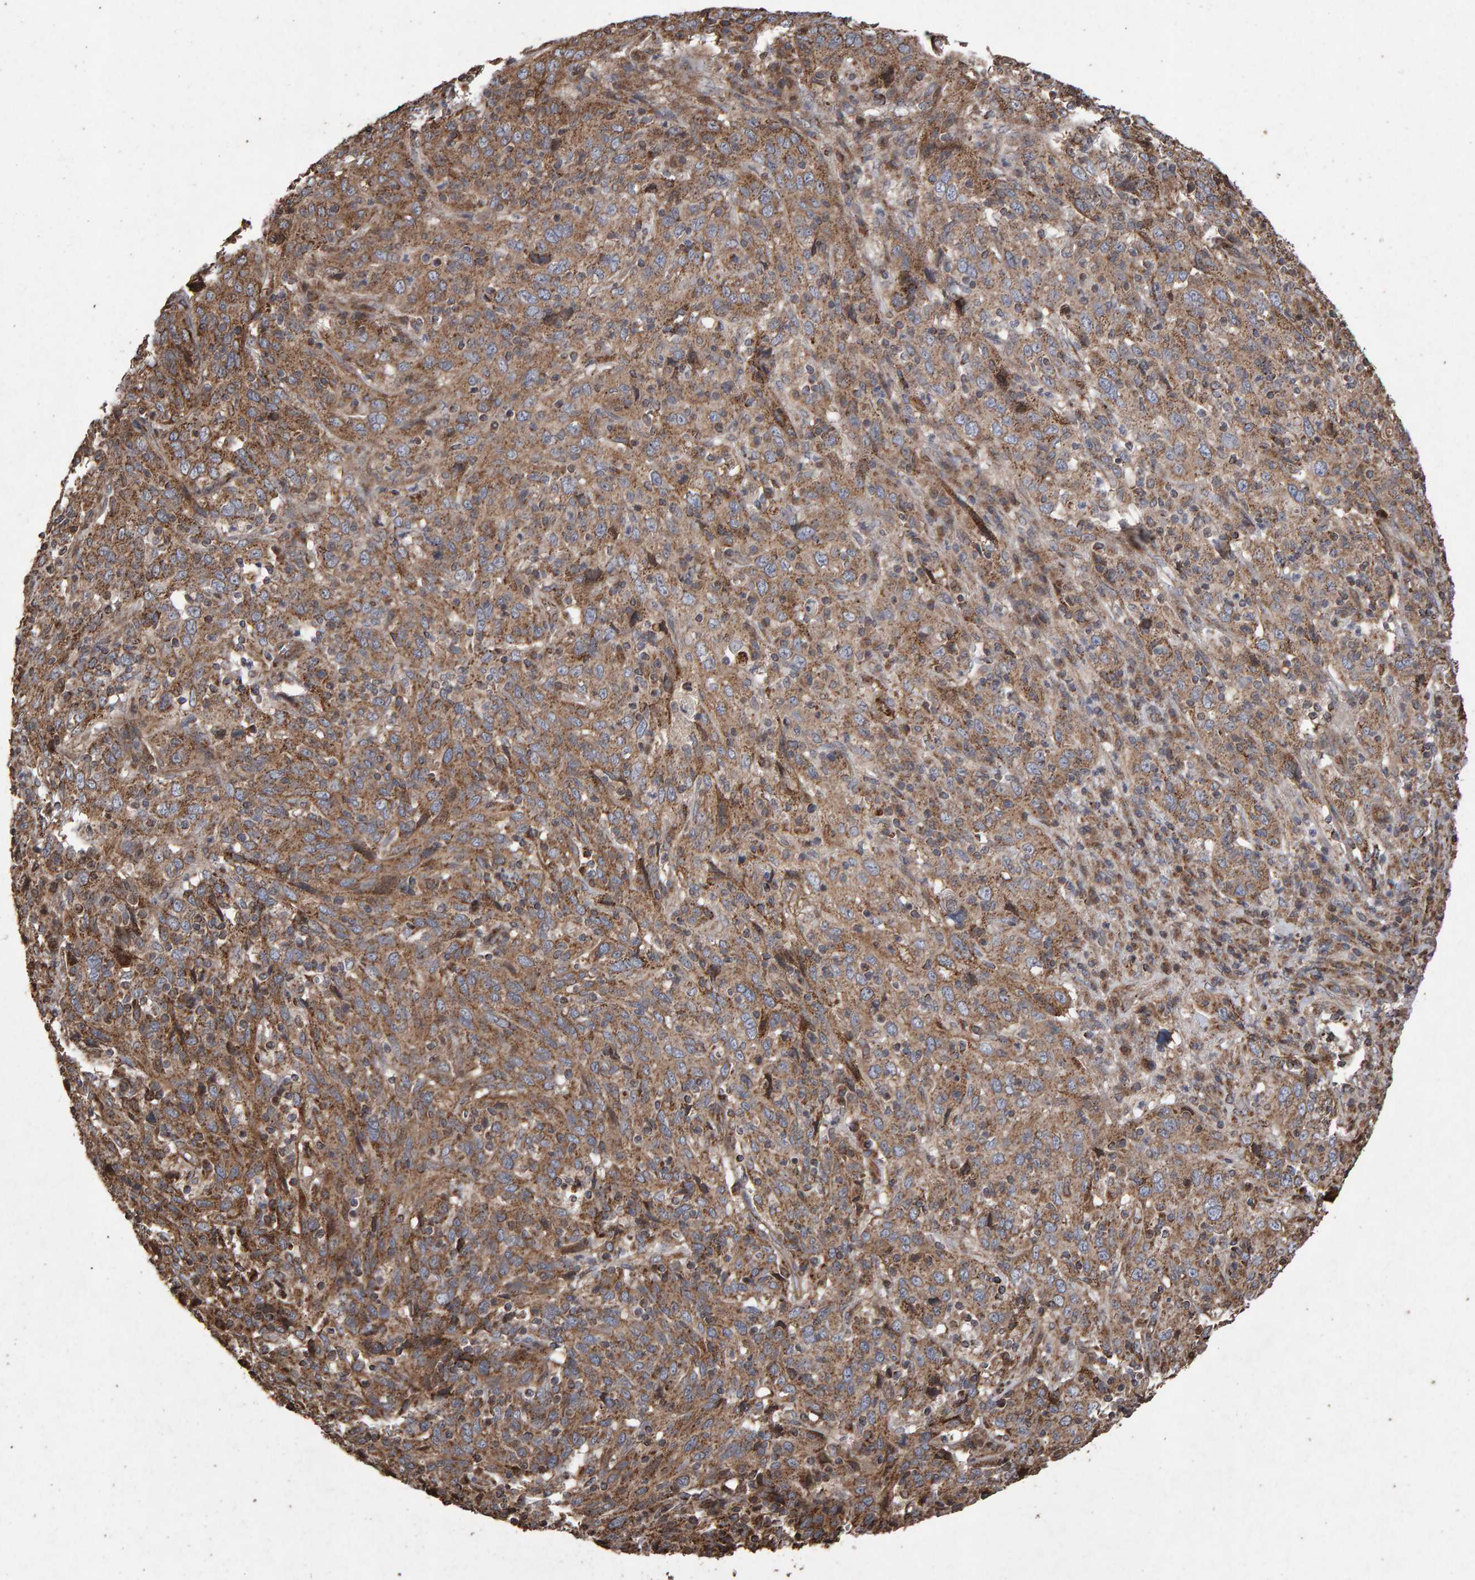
{"staining": {"intensity": "weak", "quantity": ">75%", "location": "cytoplasmic/membranous"}, "tissue": "cervical cancer", "cell_type": "Tumor cells", "image_type": "cancer", "snomed": [{"axis": "morphology", "description": "Squamous cell carcinoma, NOS"}, {"axis": "topography", "description": "Cervix"}], "caption": "Squamous cell carcinoma (cervical) was stained to show a protein in brown. There is low levels of weak cytoplasmic/membranous staining in about >75% of tumor cells.", "gene": "OSBP2", "patient": {"sex": "female", "age": 46}}